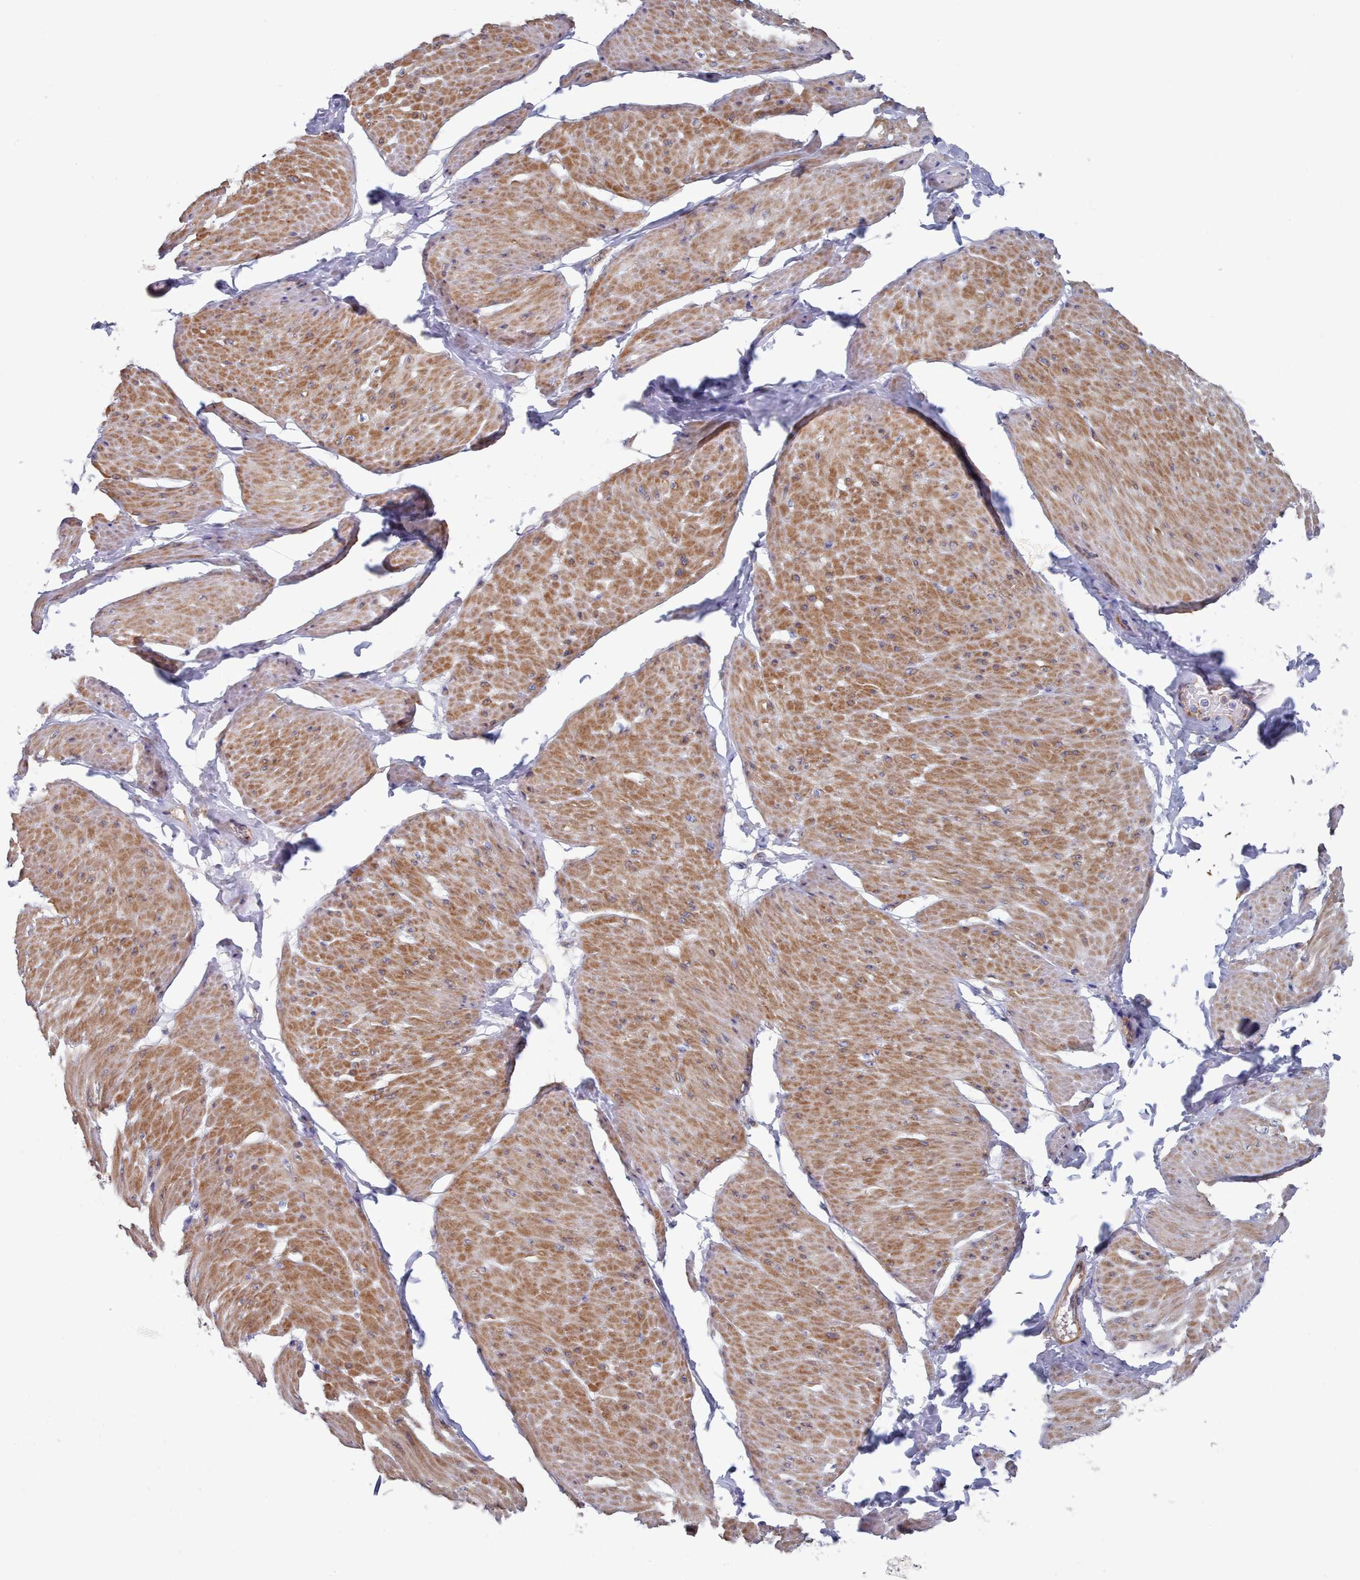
{"staining": {"intensity": "moderate", "quantity": ">75%", "location": "cytoplasmic/membranous"}, "tissue": "smooth muscle", "cell_type": "Smooth muscle cells", "image_type": "normal", "snomed": [{"axis": "morphology", "description": "Urothelial carcinoma, High grade"}, {"axis": "topography", "description": "Urinary bladder"}], "caption": "IHC of benign smooth muscle exhibits medium levels of moderate cytoplasmic/membranous positivity in approximately >75% of smooth muscle cells. (Brightfield microscopy of DAB IHC at high magnification).", "gene": "G6PC1", "patient": {"sex": "male", "age": 46}}